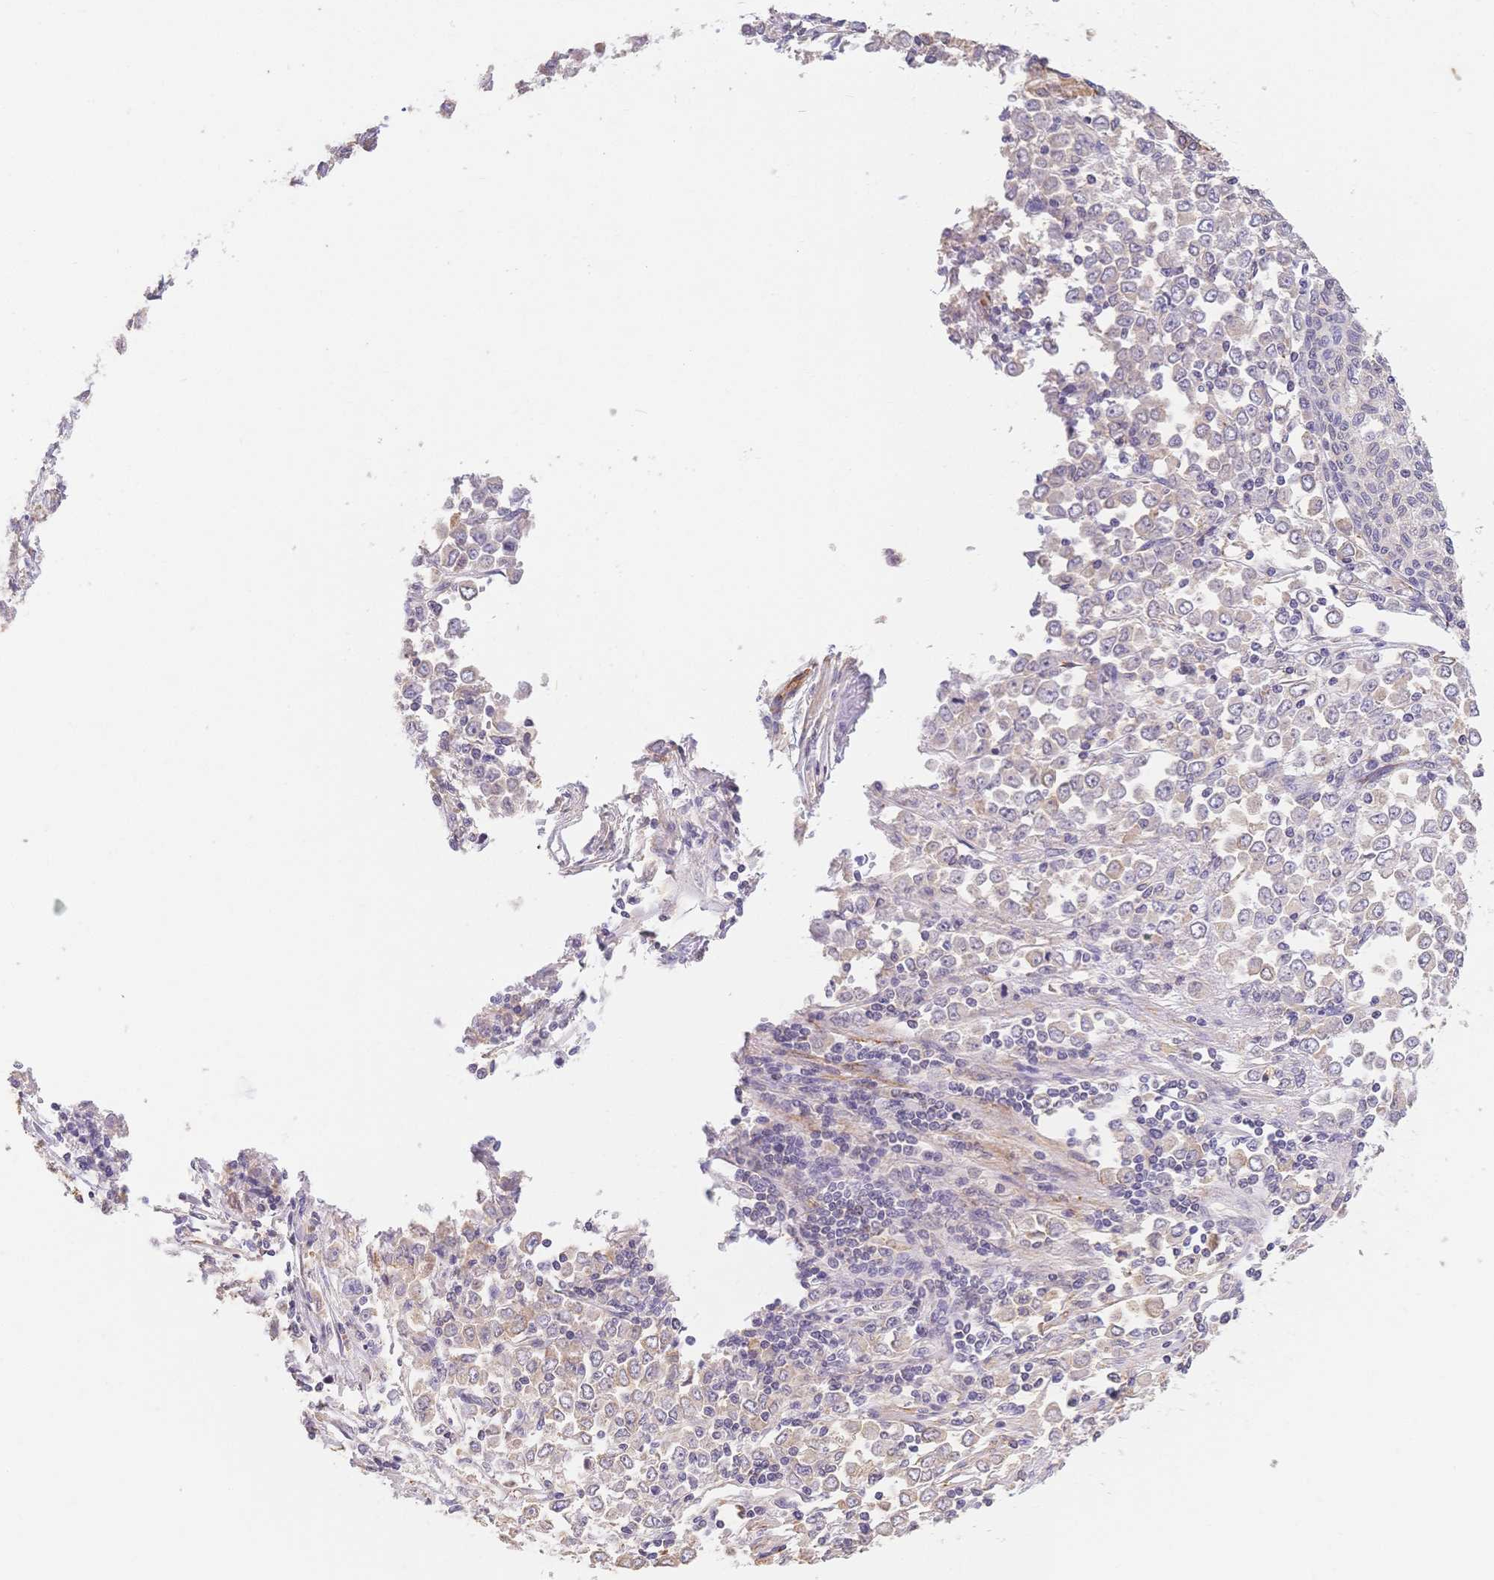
{"staining": {"intensity": "weak", "quantity": "<25%", "location": "cytoplasmic/membranous"}, "tissue": "stomach cancer", "cell_type": "Tumor cells", "image_type": "cancer", "snomed": [{"axis": "morphology", "description": "Adenocarcinoma, NOS"}, {"axis": "topography", "description": "Stomach, upper"}], "caption": "High magnification brightfield microscopy of stomach cancer stained with DAB (3,3'-diaminobenzidine) (brown) and counterstained with hematoxylin (blue): tumor cells show no significant expression.", "gene": "HS3ST5", "patient": {"sex": "male", "age": 70}}